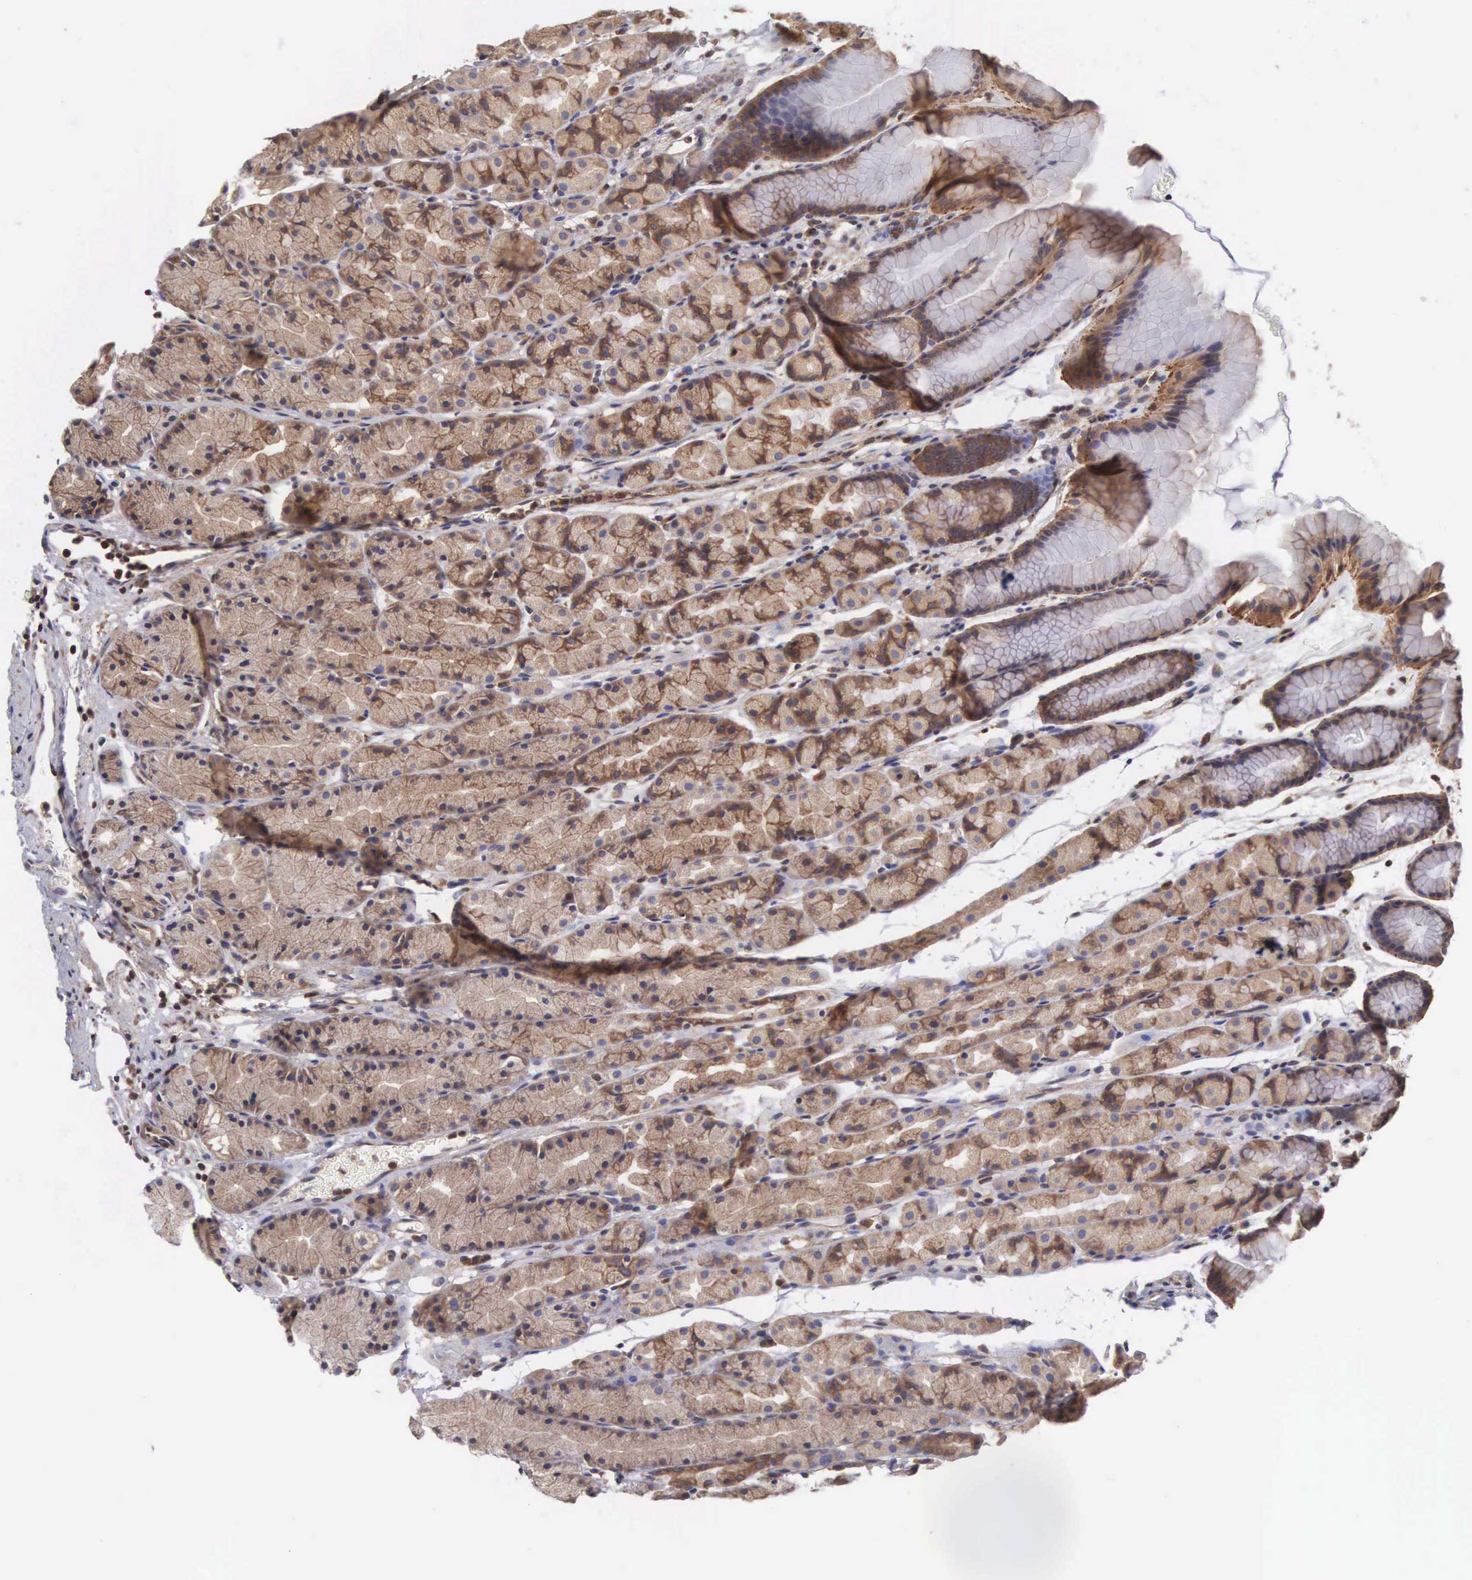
{"staining": {"intensity": "moderate", "quantity": ">75%", "location": "cytoplasmic/membranous"}, "tissue": "stomach", "cell_type": "Glandular cells", "image_type": "normal", "snomed": [{"axis": "morphology", "description": "Normal tissue, NOS"}, {"axis": "topography", "description": "Esophagus"}, {"axis": "topography", "description": "Stomach, upper"}], "caption": "Immunohistochemistry micrograph of unremarkable stomach: human stomach stained using IHC demonstrates medium levels of moderate protein expression localized specifically in the cytoplasmic/membranous of glandular cells, appearing as a cytoplasmic/membranous brown color.", "gene": "DHRS1", "patient": {"sex": "male", "age": 47}}